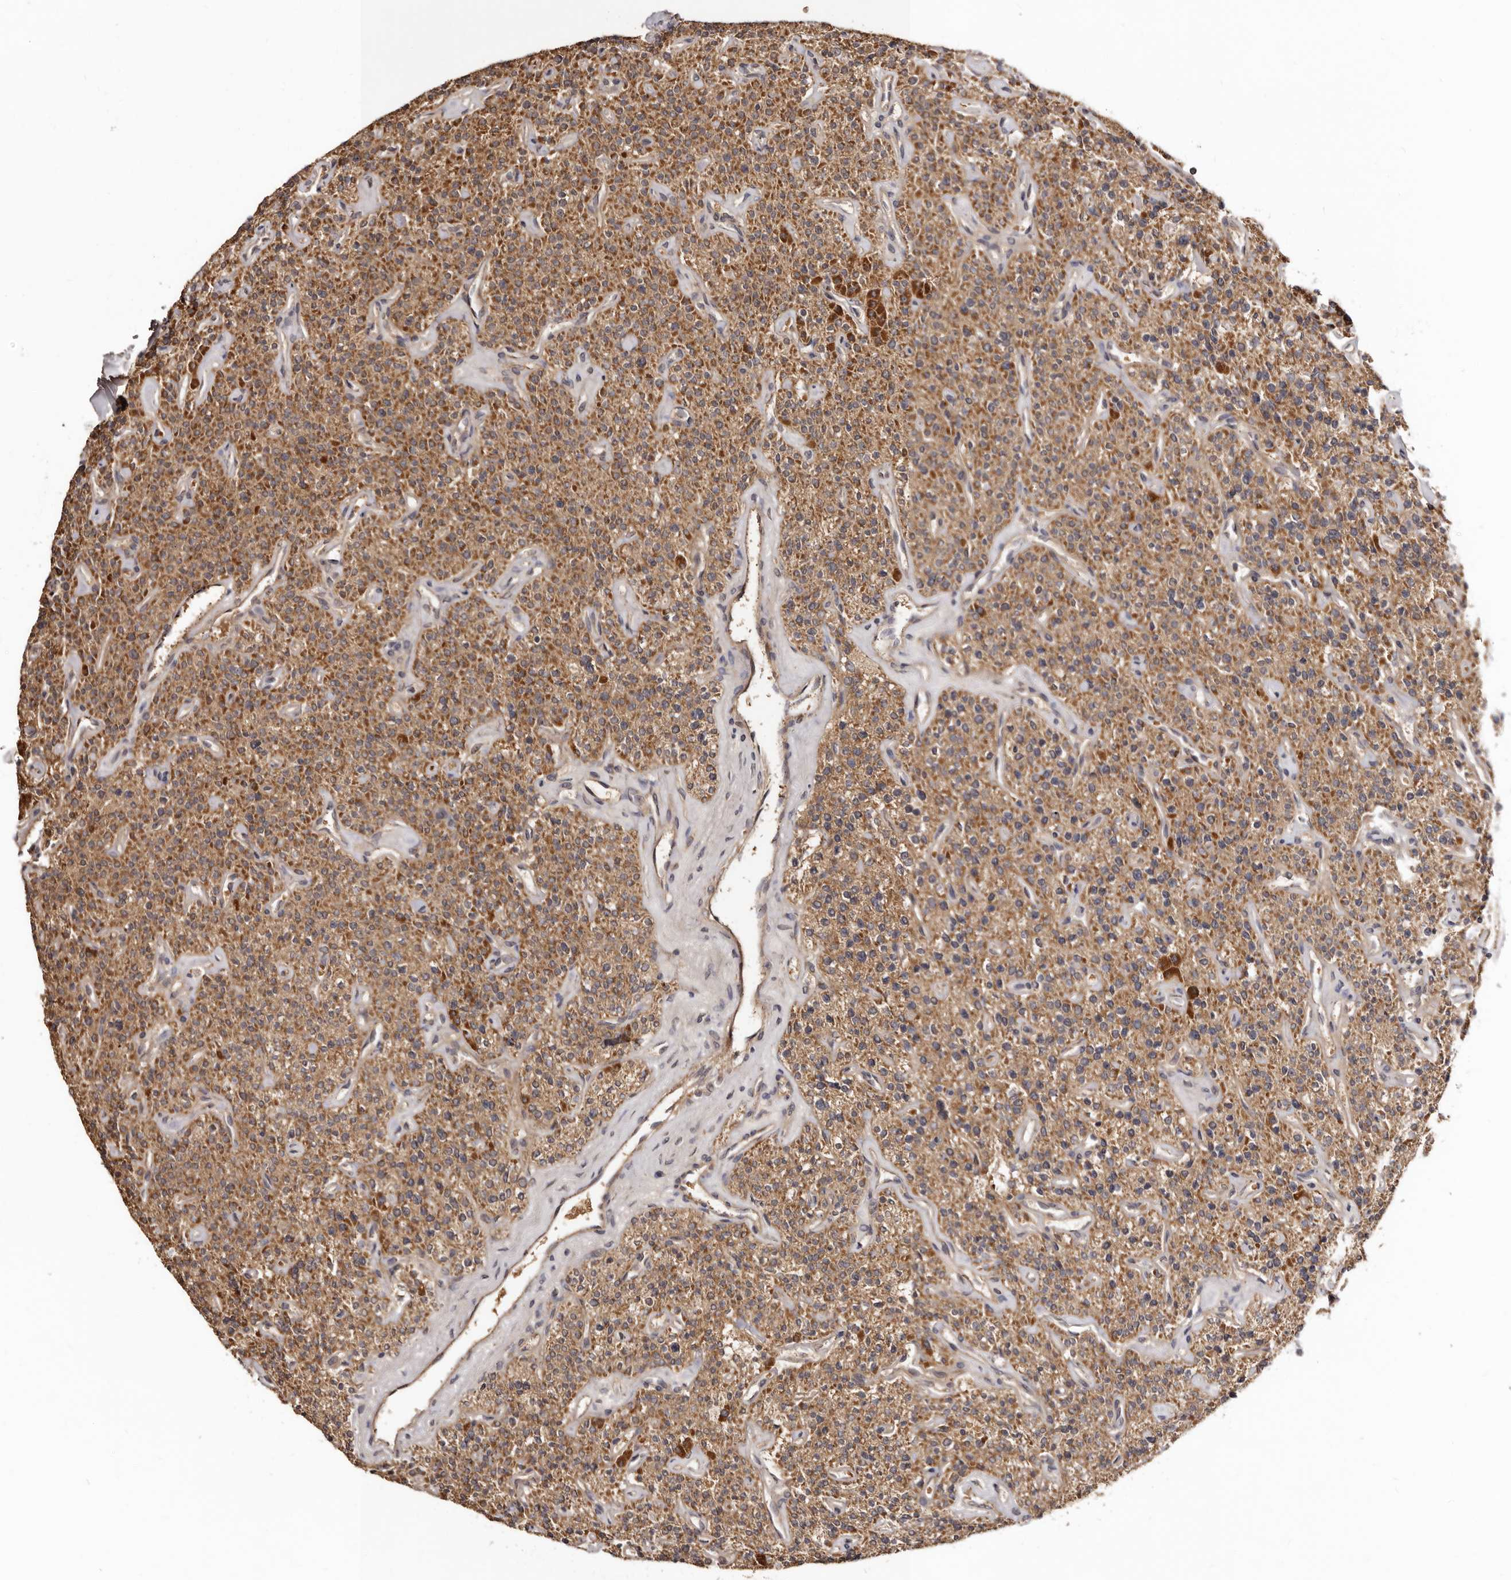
{"staining": {"intensity": "moderate", "quantity": ">75%", "location": "cytoplasmic/membranous"}, "tissue": "parathyroid gland", "cell_type": "Glandular cells", "image_type": "normal", "snomed": [{"axis": "morphology", "description": "Normal tissue, NOS"}, {"axis": "topography", "description": "Parathyroid gland"}], "caption": "Immunohistochemical staining of benign parathyroid gland exhibits medium levels of moderate cytoplasmic/membranous expression in approximately >75% of glandular cells. (Brightfield microscopy of DAB IHC at high magnification).", "gene": "BAX", "patient": {"sex": "male", "age": 46}}